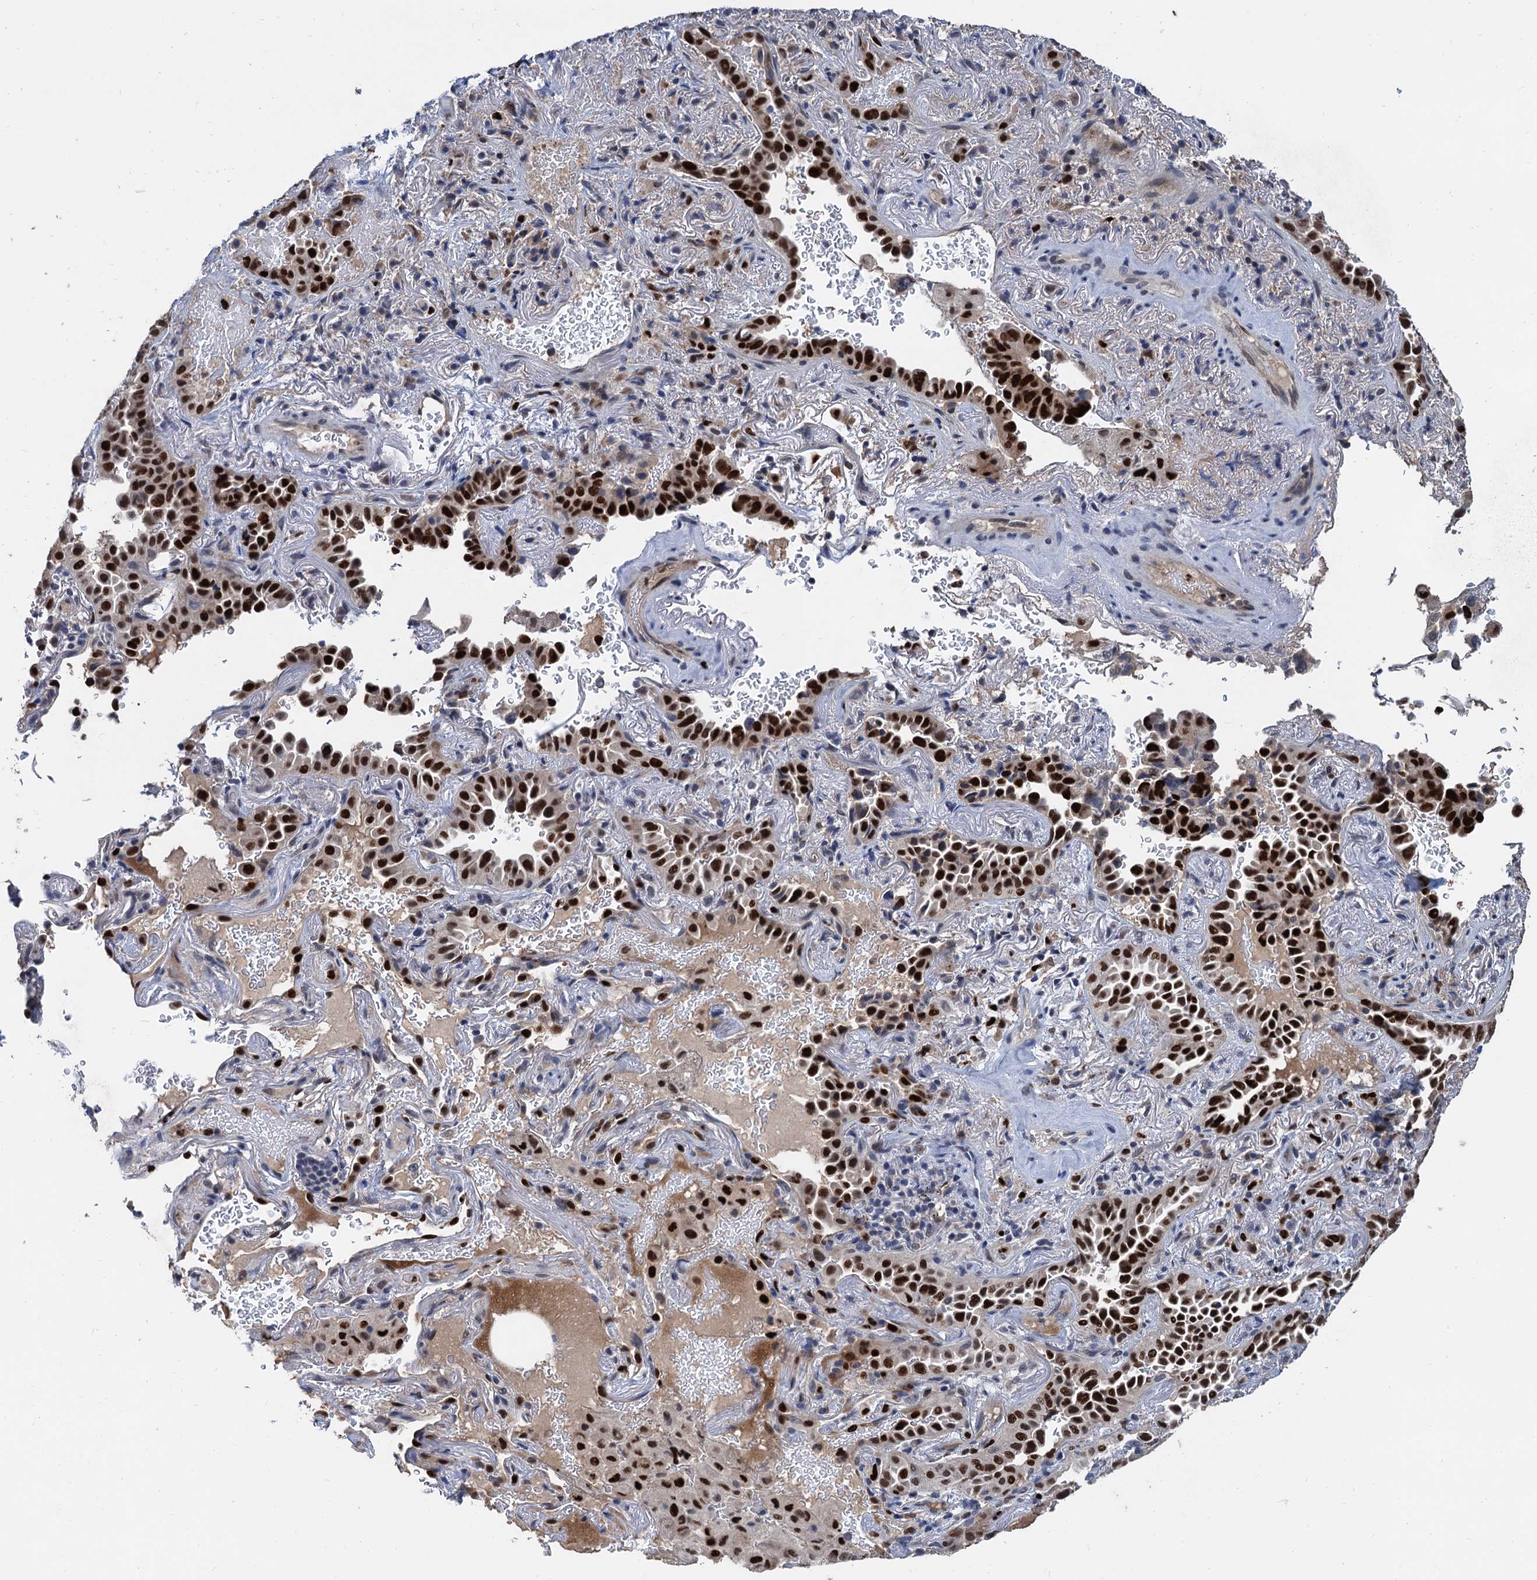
{"staining": {"intensity": "strong", "quantity": ">75%", "location": "nuclear"}, "tissue": "lung cancer", "cell_type": "Tumor cells", "image_type": "cancer", "snomed": [{"axis": "morphology", "description": "Adenocarcinoma, NOS"}, {"axis": "topography", "description": "Lung"}], "caption": "Immunohistochemical staining of lung adenocarcinoma shows high levels of strong nuclear protein positivity in approximately >75% of tumor cells.", "gene": "TSEN34", "patient": {"sex": "female", "age": 69}}